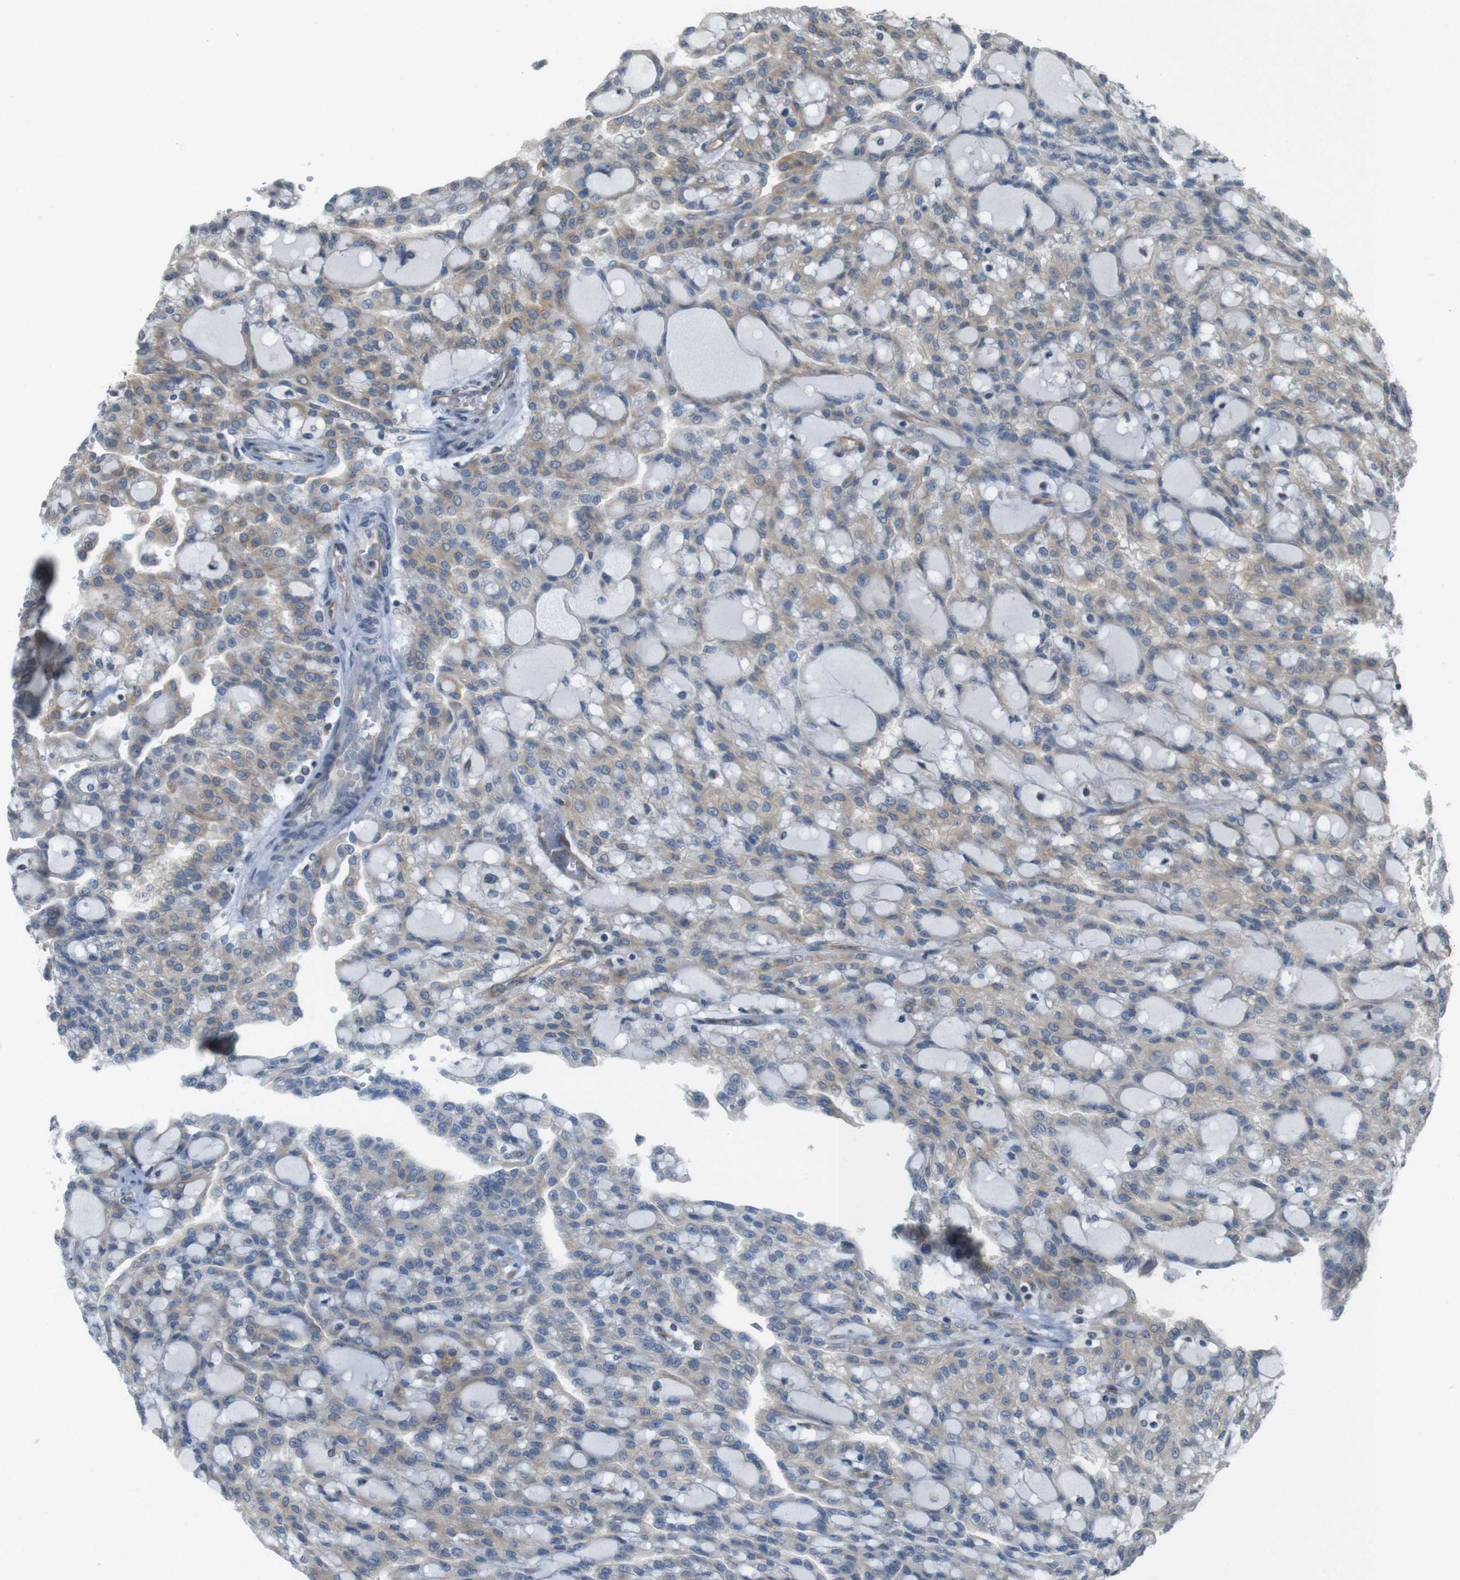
{"staining": {"intensity": "moderate", "quantity": "<25%", "location": "cytoplasmic/membranous"}, "tissue": "renal cancer", "cell_type": "Tumor cells", "image_type": "cancer", "snomed": [{"axis": "morphology", "description": "Adenocarcinoma, NOS"}, {"axis": "topography", "description": "Kidney"}], "caption": "Adenocarcinoma (renal) was stained to show a protein in brown. There is low levels of moderate cytoplasmic/membranous positivity in approximately <25% of tumor cells.", "gene": "KIF5B", "patient": {"sex": "male", "age": 63}}